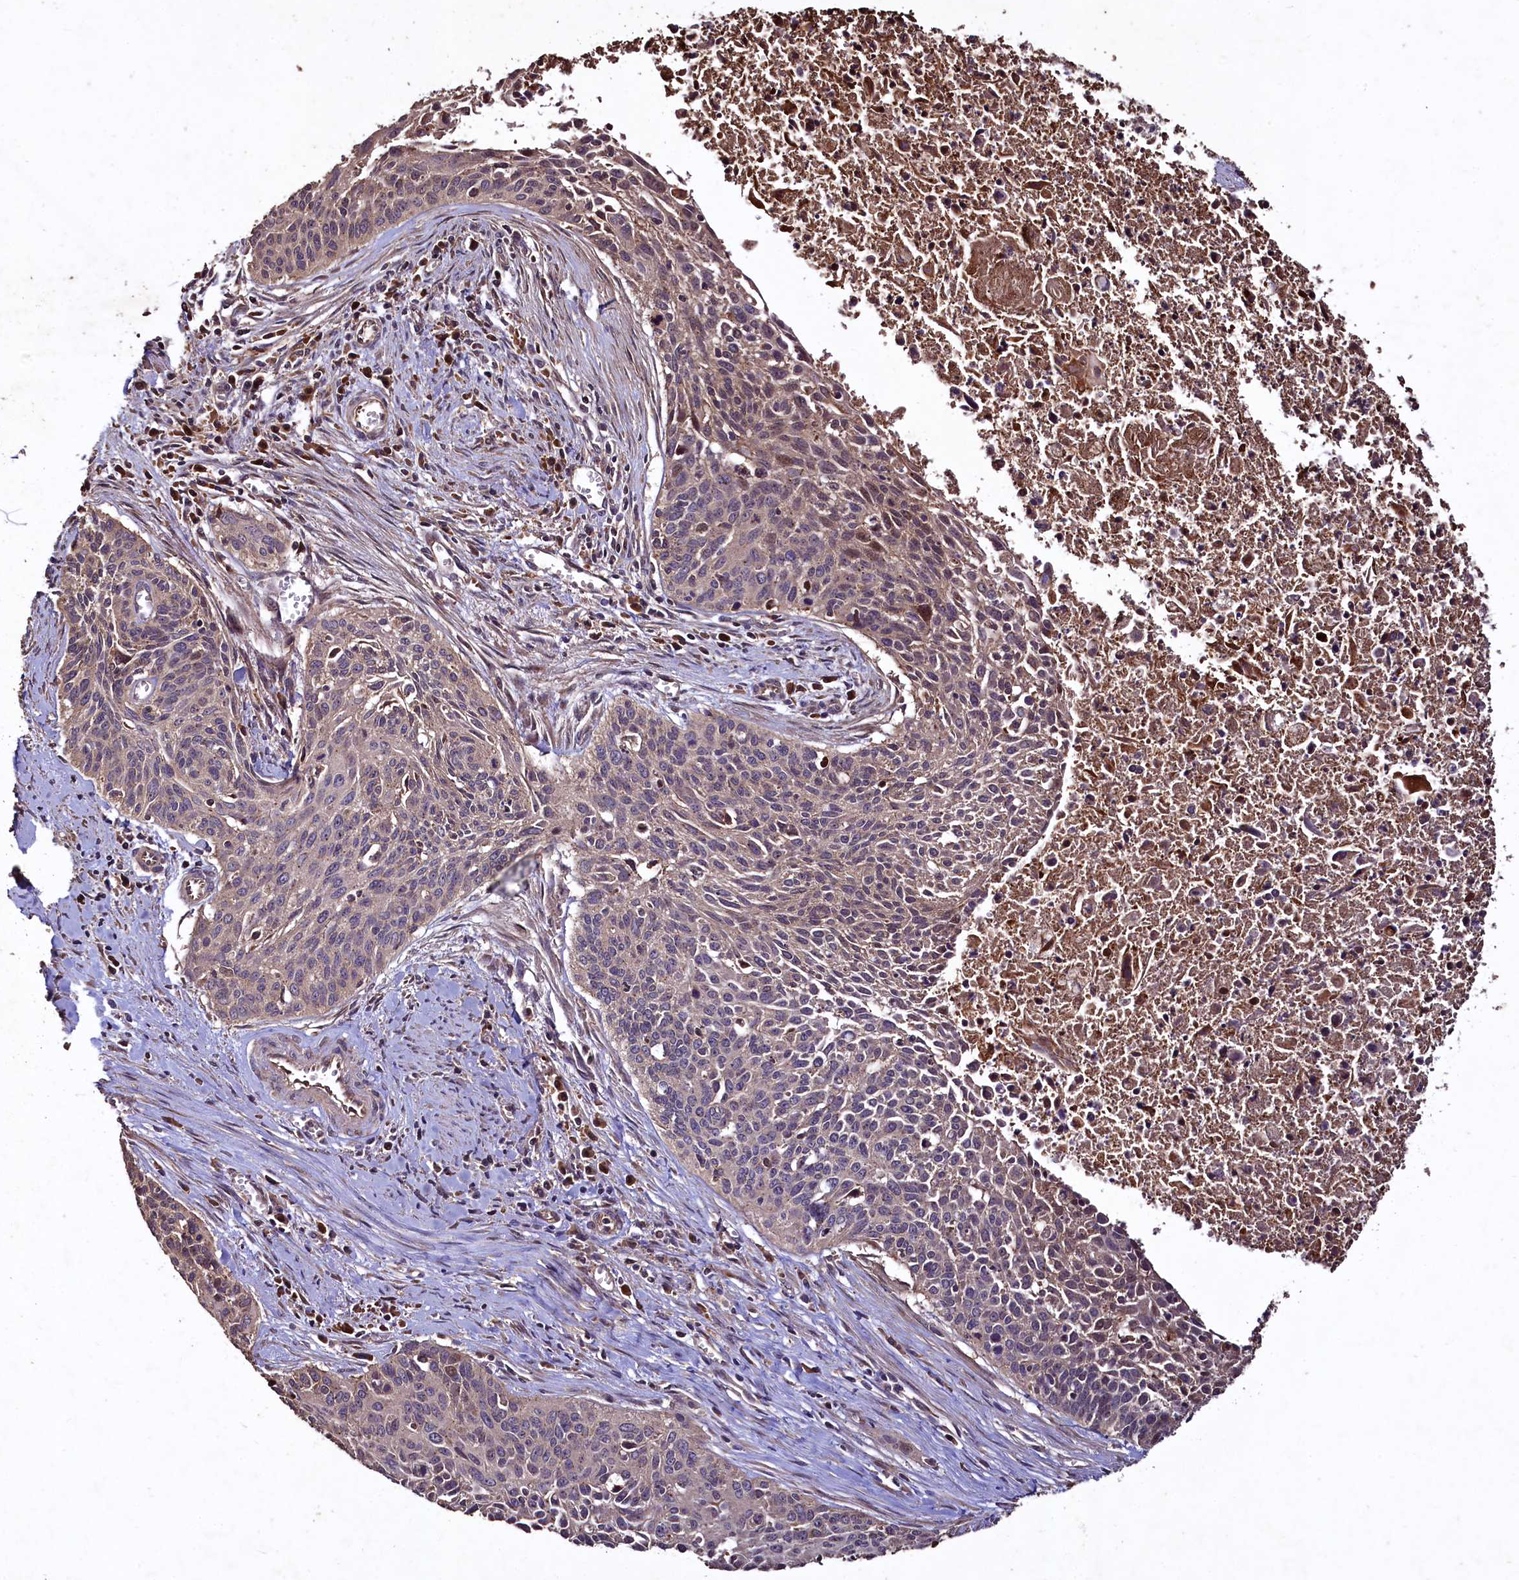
{"staining": {"intensity": "weak", "quantity": "25%-75%", "location": "cytoplasmic/membranous"}, "tissue": "cervical cancer", "cell_type": "Tumor cells", "image_type": "cancer", "snomed": [{"axis": "morphology", "description": "Squamous cell carcinoma, NOS"}, {"axis": "topography", "description": "Cervix"}], "caption": "Squamous cell carcinoma (cervical) stained with a protein marker demonstrates weak staining in tumor cells.", "gene": "TMEM98", "patient": {"sex": "female", "age": 55}}